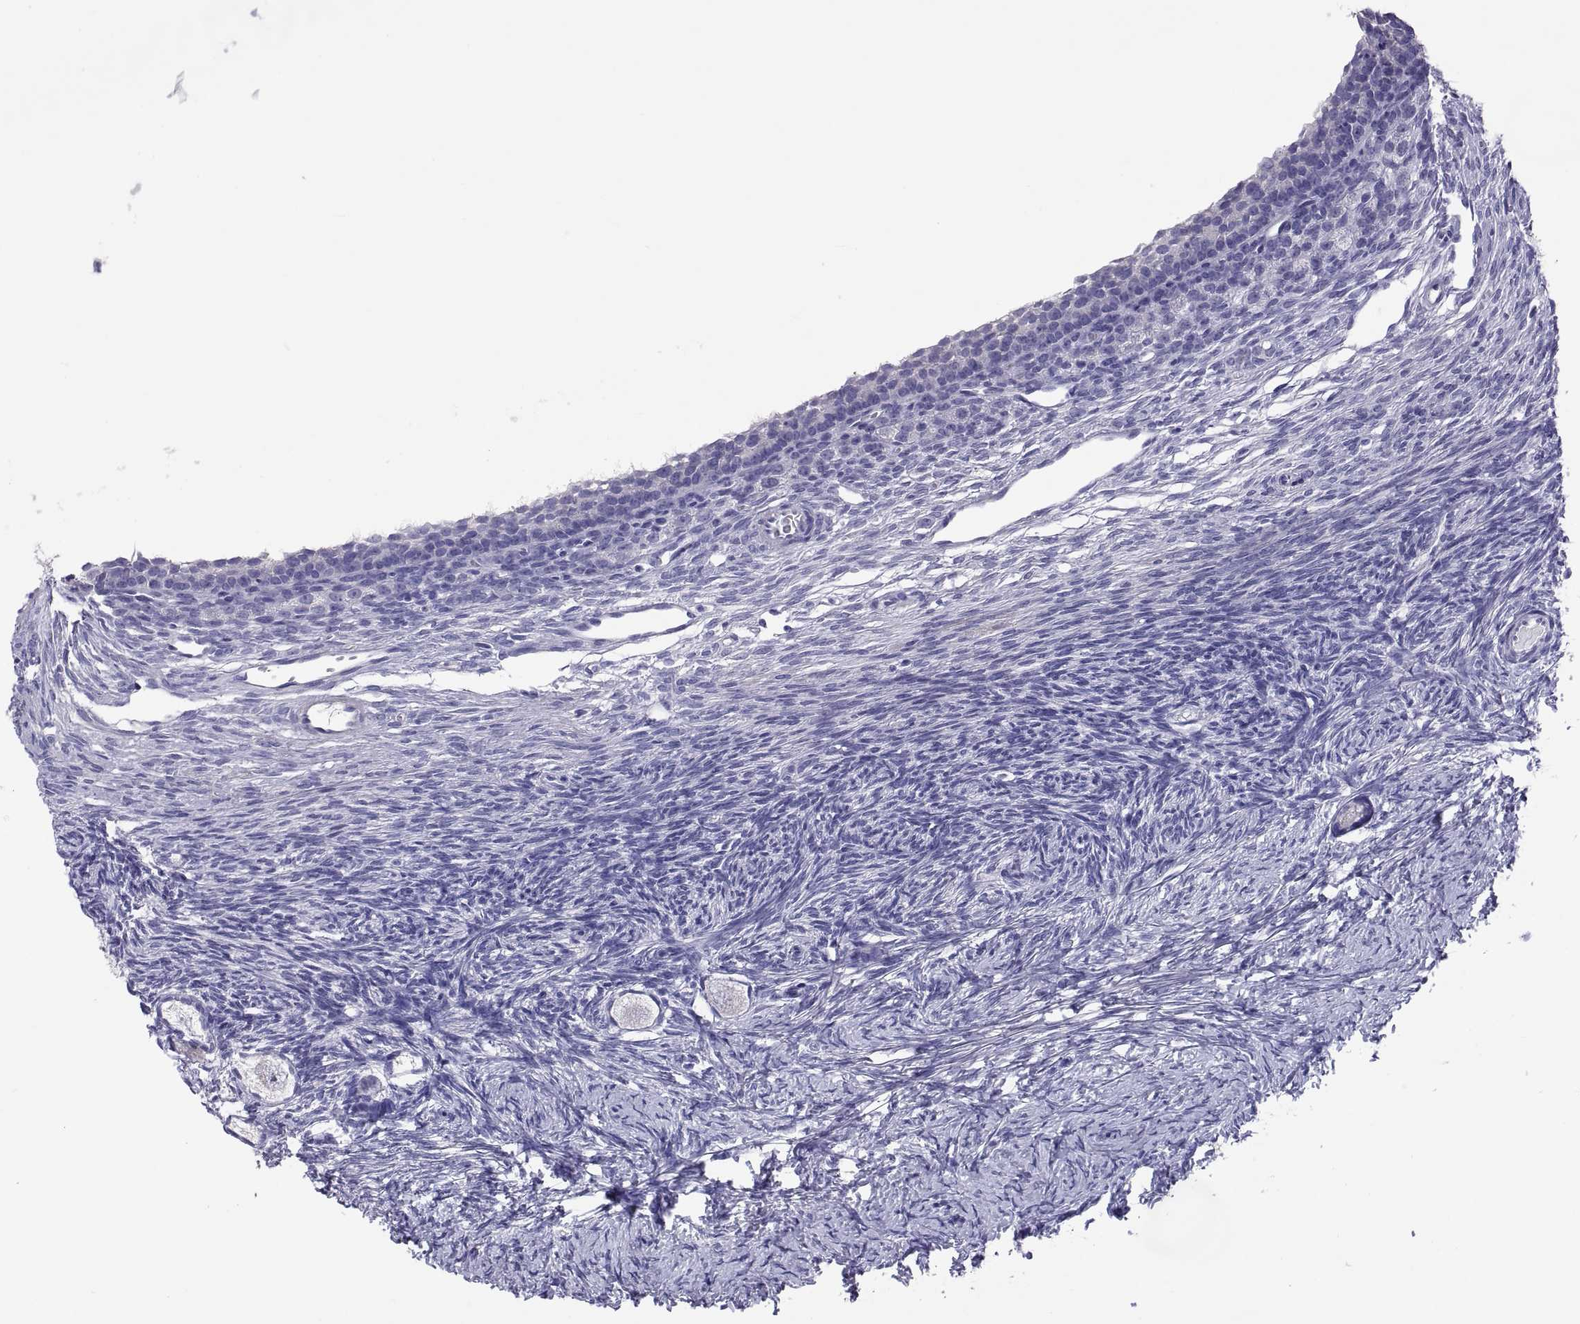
{"staining": {"intensity": "negative", "quantity": "none", "location": "none"}, "tissue": "ovary", "cell_type": "Follicle cells", "image_type": "normal", "snomed": [{"axis": "morphology", "description": "Normal tissue, NOS"}, {"axis": "topography", "description": "Ovary"}], "caption": "The histopathology image shows no staining of follicle cells in unremarkable ovary.", "gene": "BSPH1", "patient": {"sex": "female", "age": 27}}